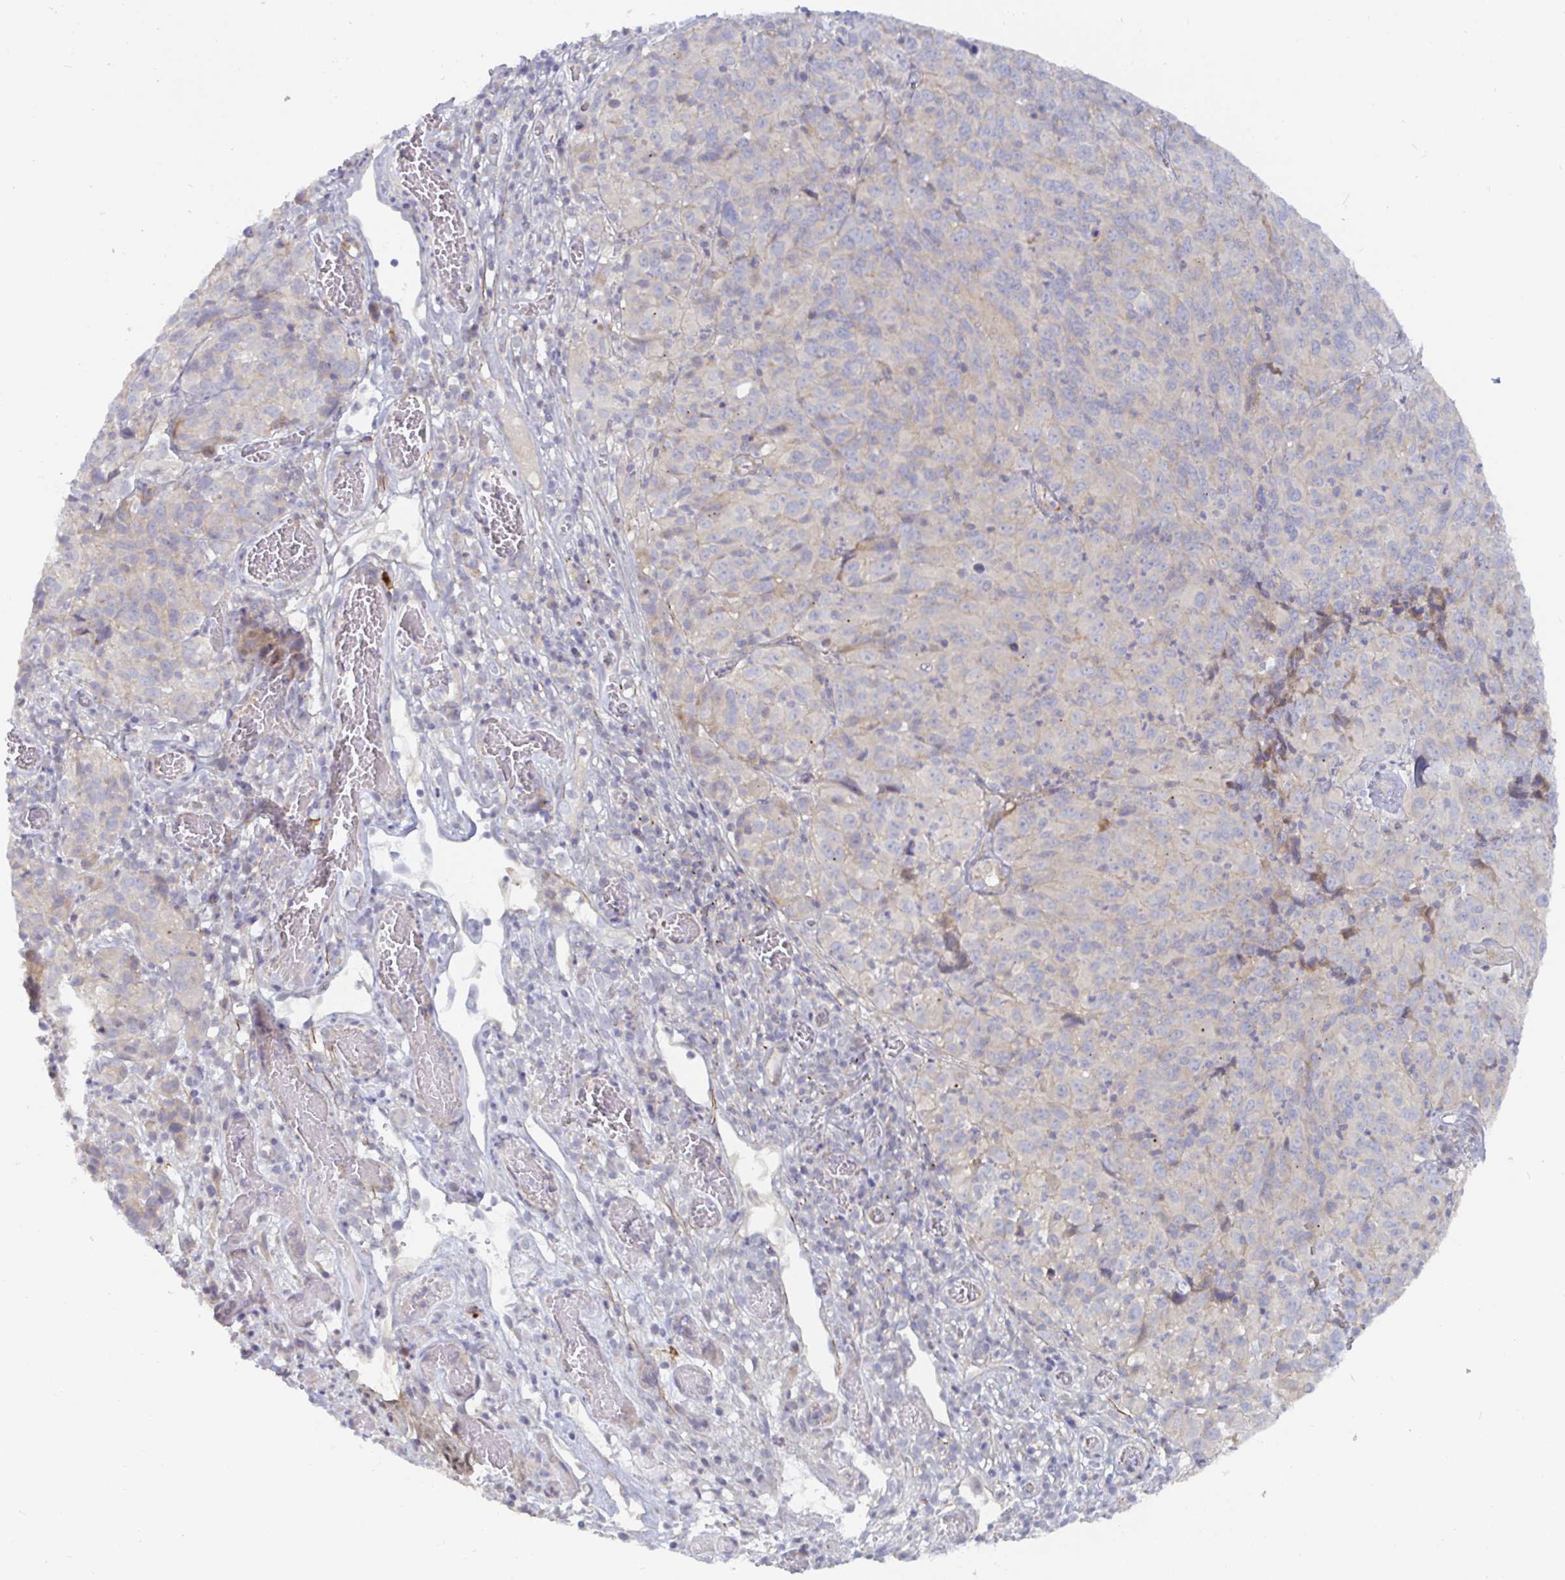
{"staining": {"intensity": "negative", "quantity": "none", "location": "none"}, "tissue": "melanoma", "cell_type": "Tumor cells", "image_type": "cancer", "snomed": [{"axis": "morphology", "description": "Malignant melanoma, NOS"}, {"axis": "topography", "description": "Skin"}], "caption": "Melanoma was stained to show a protein in brown. There is no significant positivity in tumor cells.", "gene": "SSH2", "patient": {"sex": "male", "age": 51}}